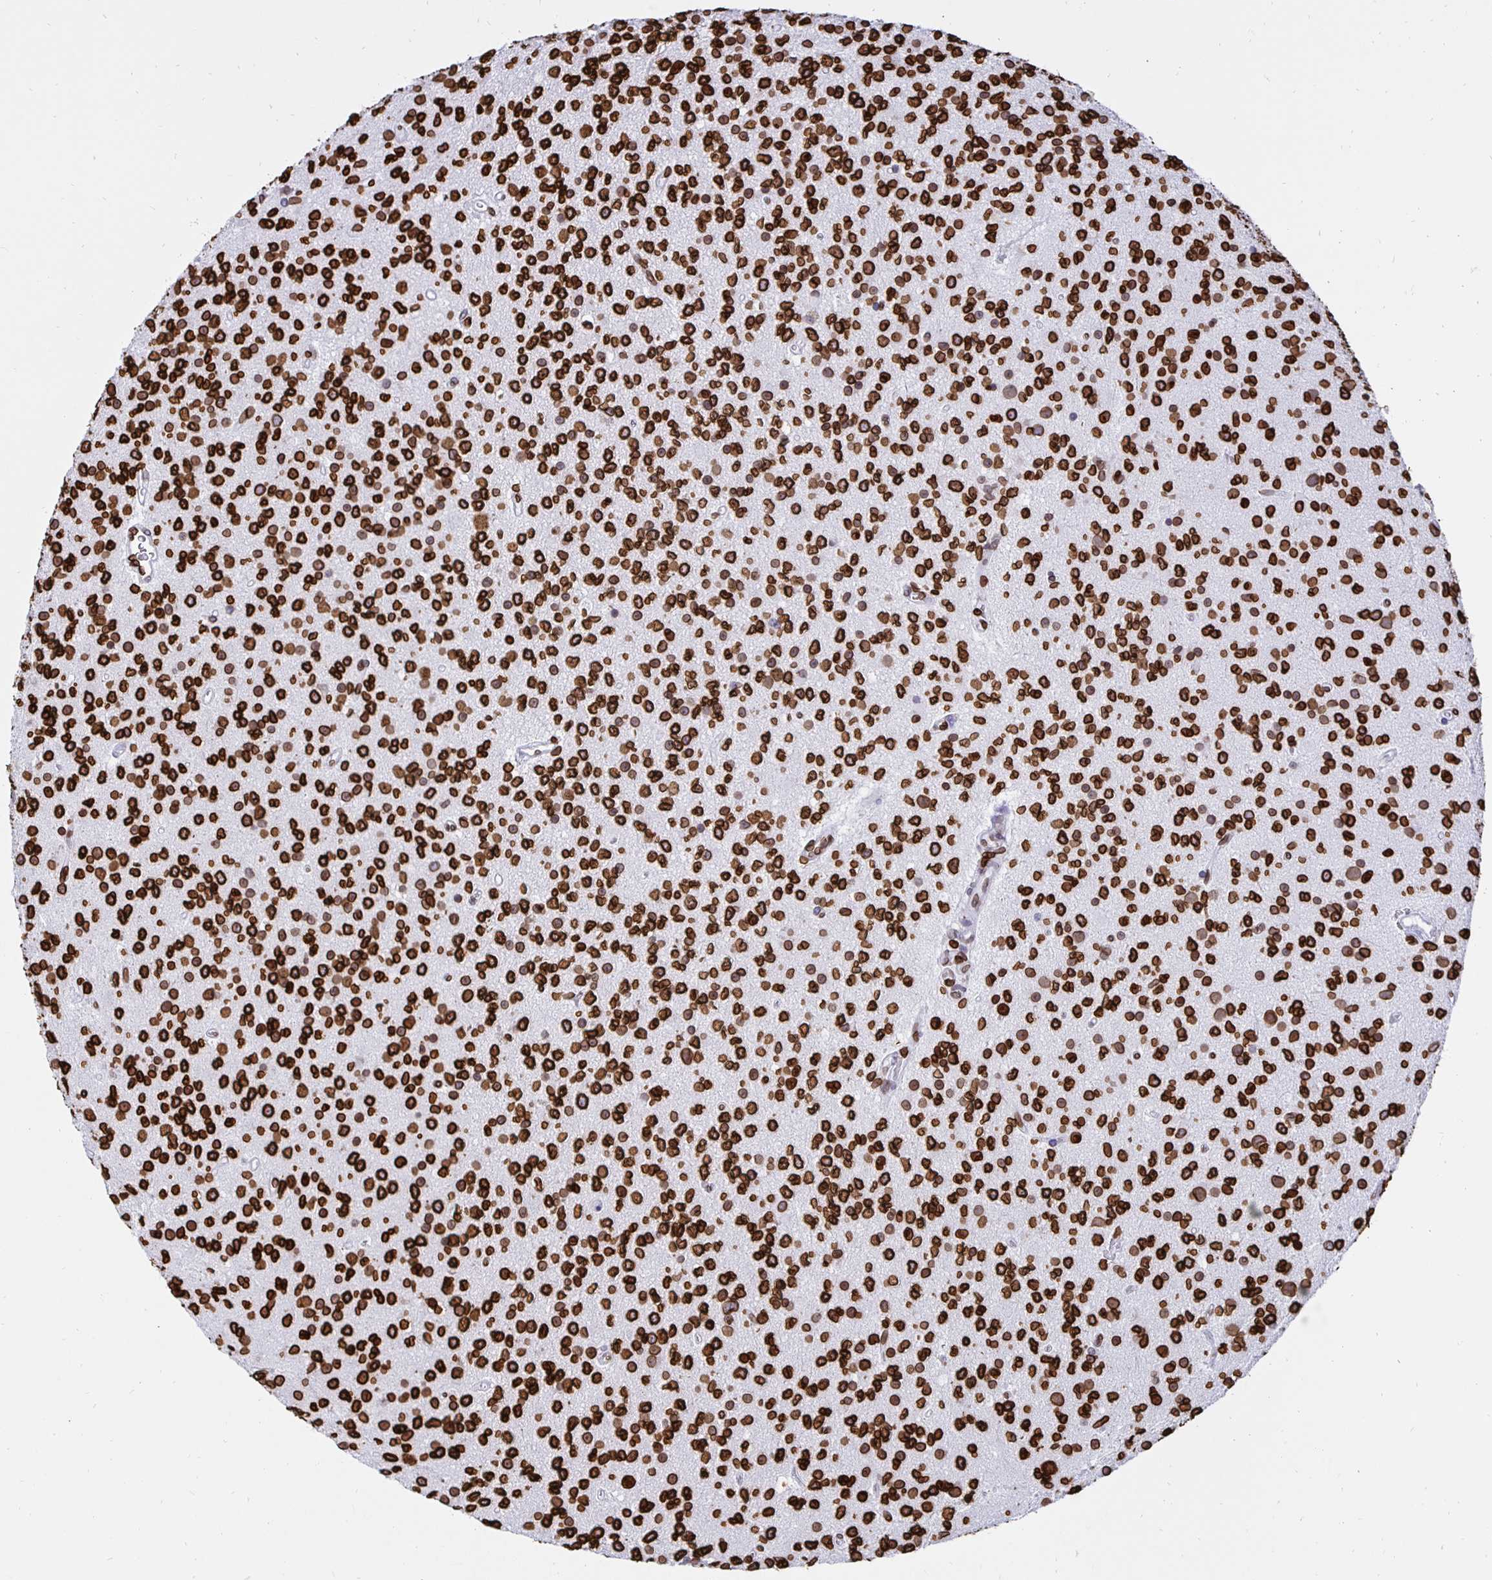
{"staining": {"intensity": "strong", "quantity": ">75%", "location": "cytoplasmic/membranous,nuclear"}, "tissue": "glioma", "cell_type": "Tumor cells", "image_type": "cancer", "snomed": [{"axis": "morphology", "description": "Glioma, malignant, High grade"}, {"axis": "topography", "description": "Brain"}], "caption": "Protein staining demonstrates strong cytoplasmic/membranous and nuclear staining in about >75% of tumor cells in glioma. (DAB IHC, brown staining for protein, blue staining for nuclei).", "gene": "LMNB1", "patient": {"sex": "male", "age": 36}}